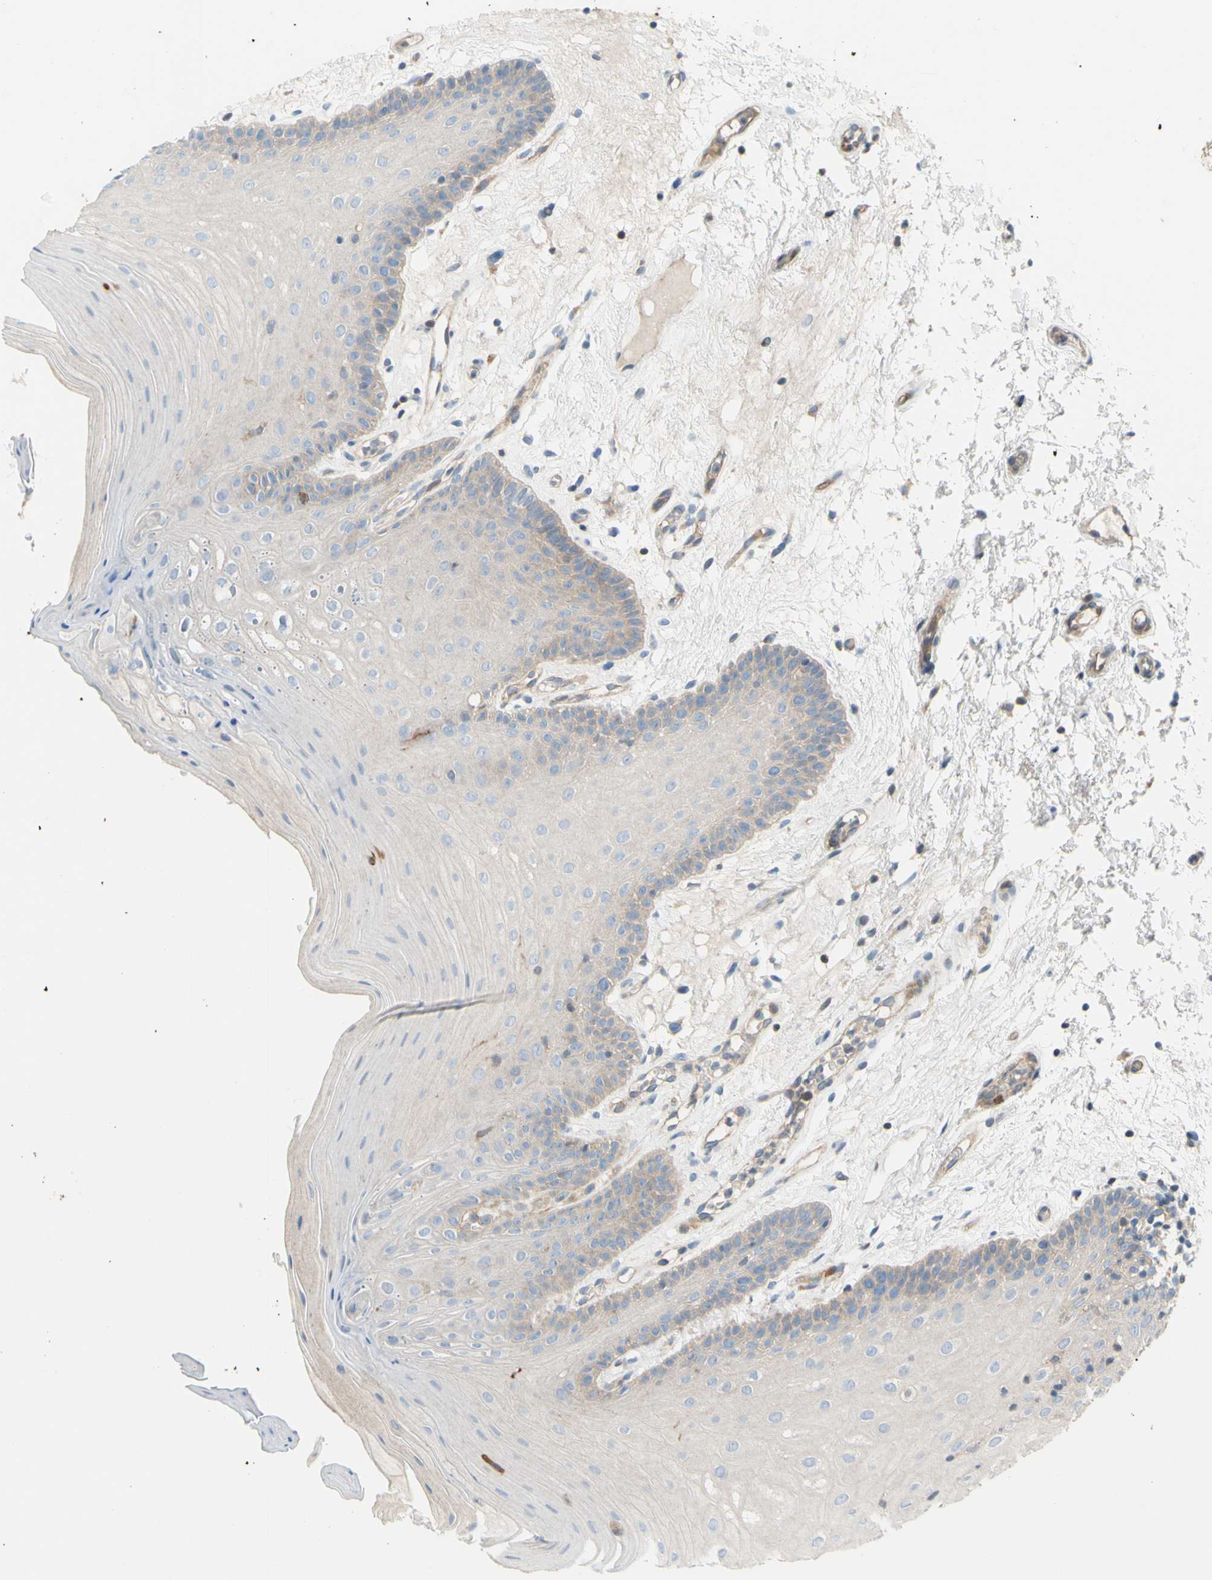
{"staining": {"intensity": "moderate", "quantity": "<25%", "location": "cytoplasmic/membranous"}, "tissue": "oral mucosa", "cell_type": "Squamous epithelial cells", "image_type": "normal", "snomed": [{"axis": "morphology", "description": "Normal tissue, NOS"}, {"axis": "morphology", "description": "Squamous cell carcinoma, NOS"}, {"axis": "topography", "description": "Skeletal muscle"}, {"axis": "topography", "description": "Oral tissue"}, {"axis": "topography", "description": "Head-Neck"}], "caption": "Immunohistochemical staining of unremarkable oral mucosa exhibits moderate cytoplasmic/membranous protein staining in about <25% of squamous epithelial cells.", "gene": "PAK2", "patient": {"sex": "male", "age": 71}}